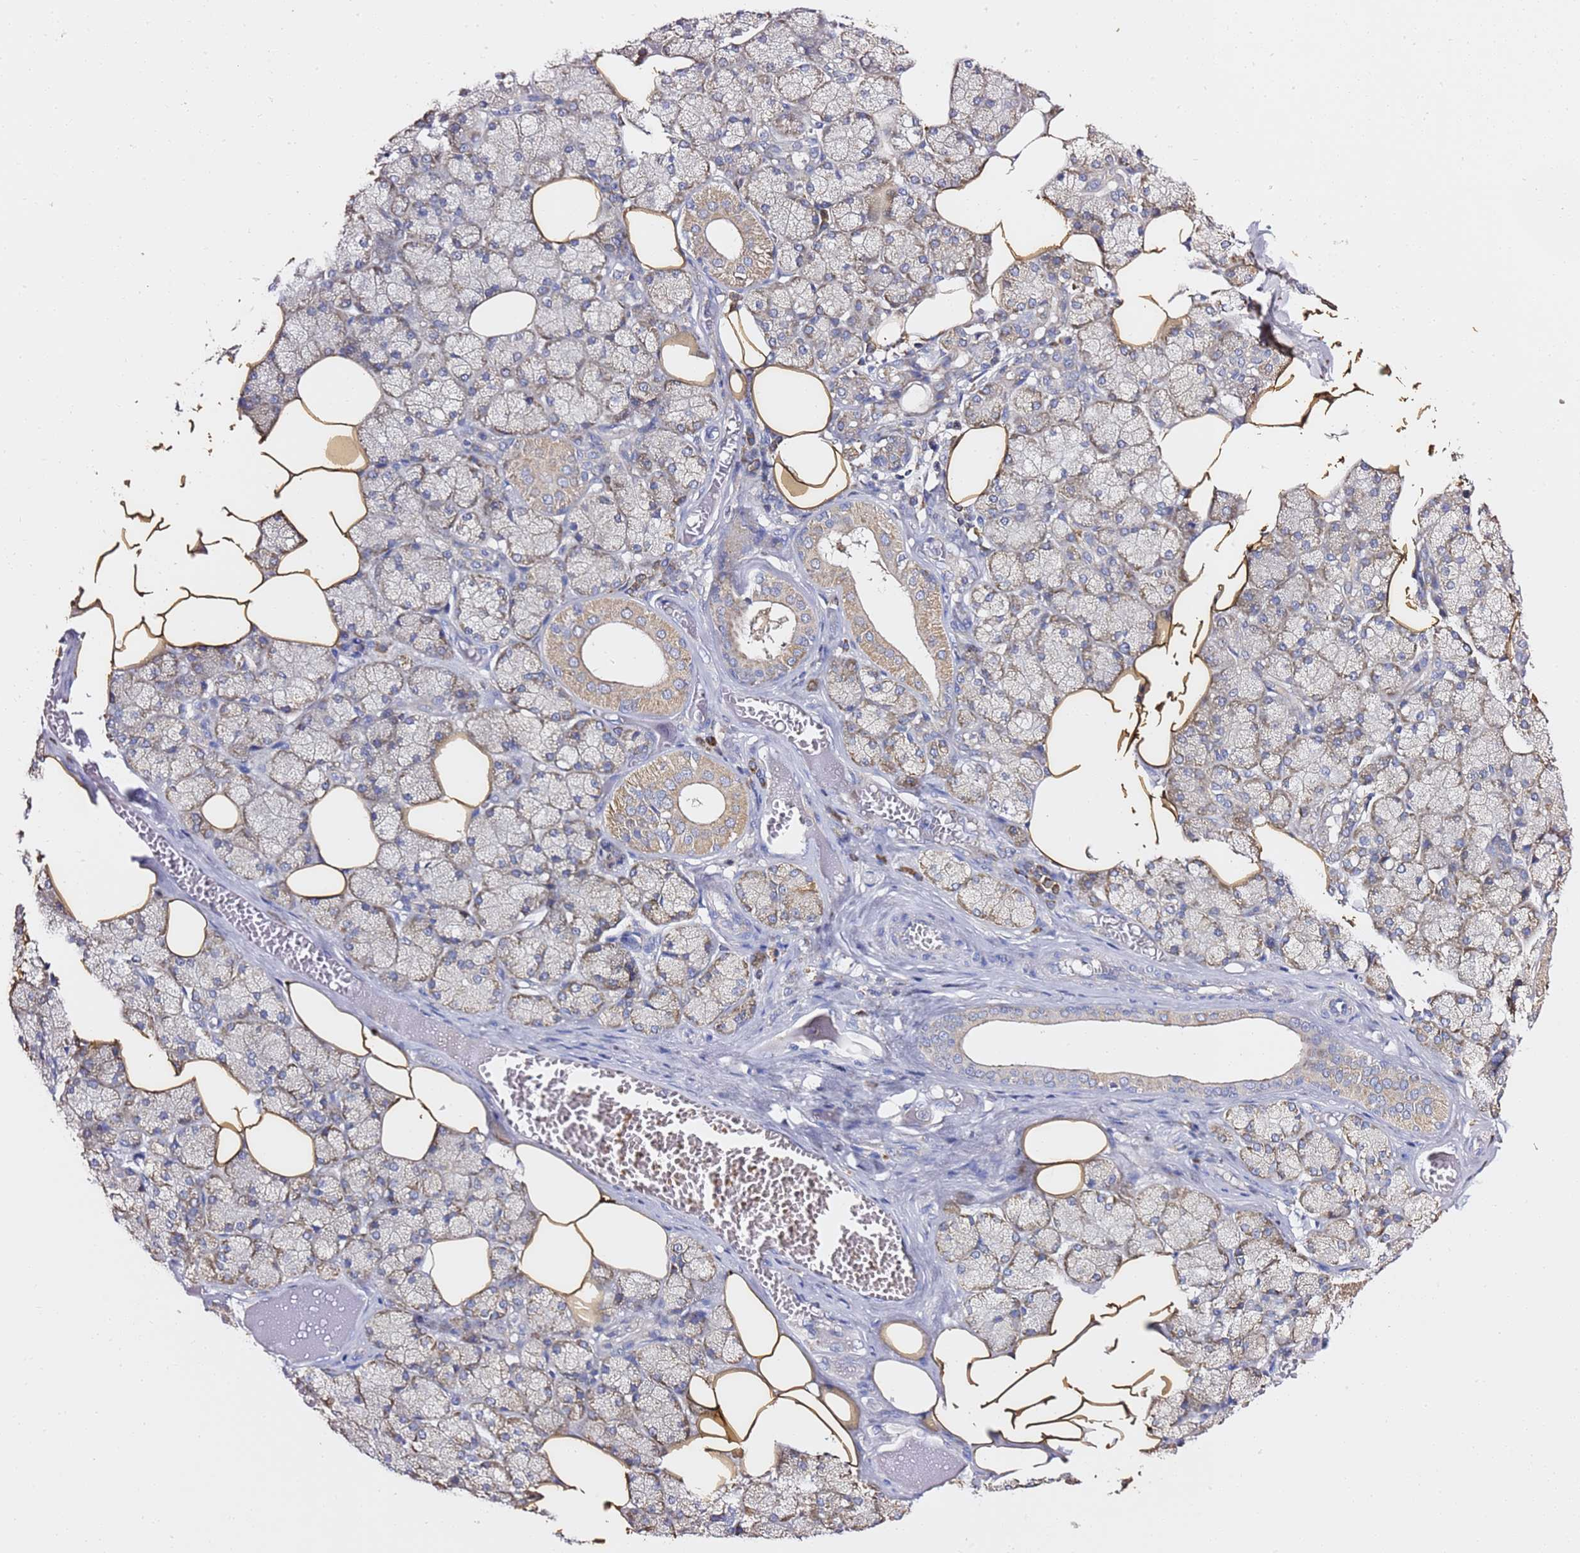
{"staining": {"intensity": "moderate", "quantity": "25%-75%", "location": "cytoplasmic/membranous"}, "tissue": "salivary gland", "cell_type": "Glandular cells", "image_type": "normal", "snomed": [{"axis": "morphology", "description": "Normal tissue, NOS"}, {"axis": "topography", "description": "Salivary gland"}], "caption": "A high-resolution micrograph shows immunohistochemistry staining of benign salivary gland, which shows moderate cytoplasmic/membranous staining in about 25%-75% of glandular cells. The staining was performed using DAB to visualize the protein expression in brown, while the nuclei were stained in blue with hematoxylin (Magnification: 20x).", "gene": "C19orf12", "patient": {"sex": "male", "age": 62}}